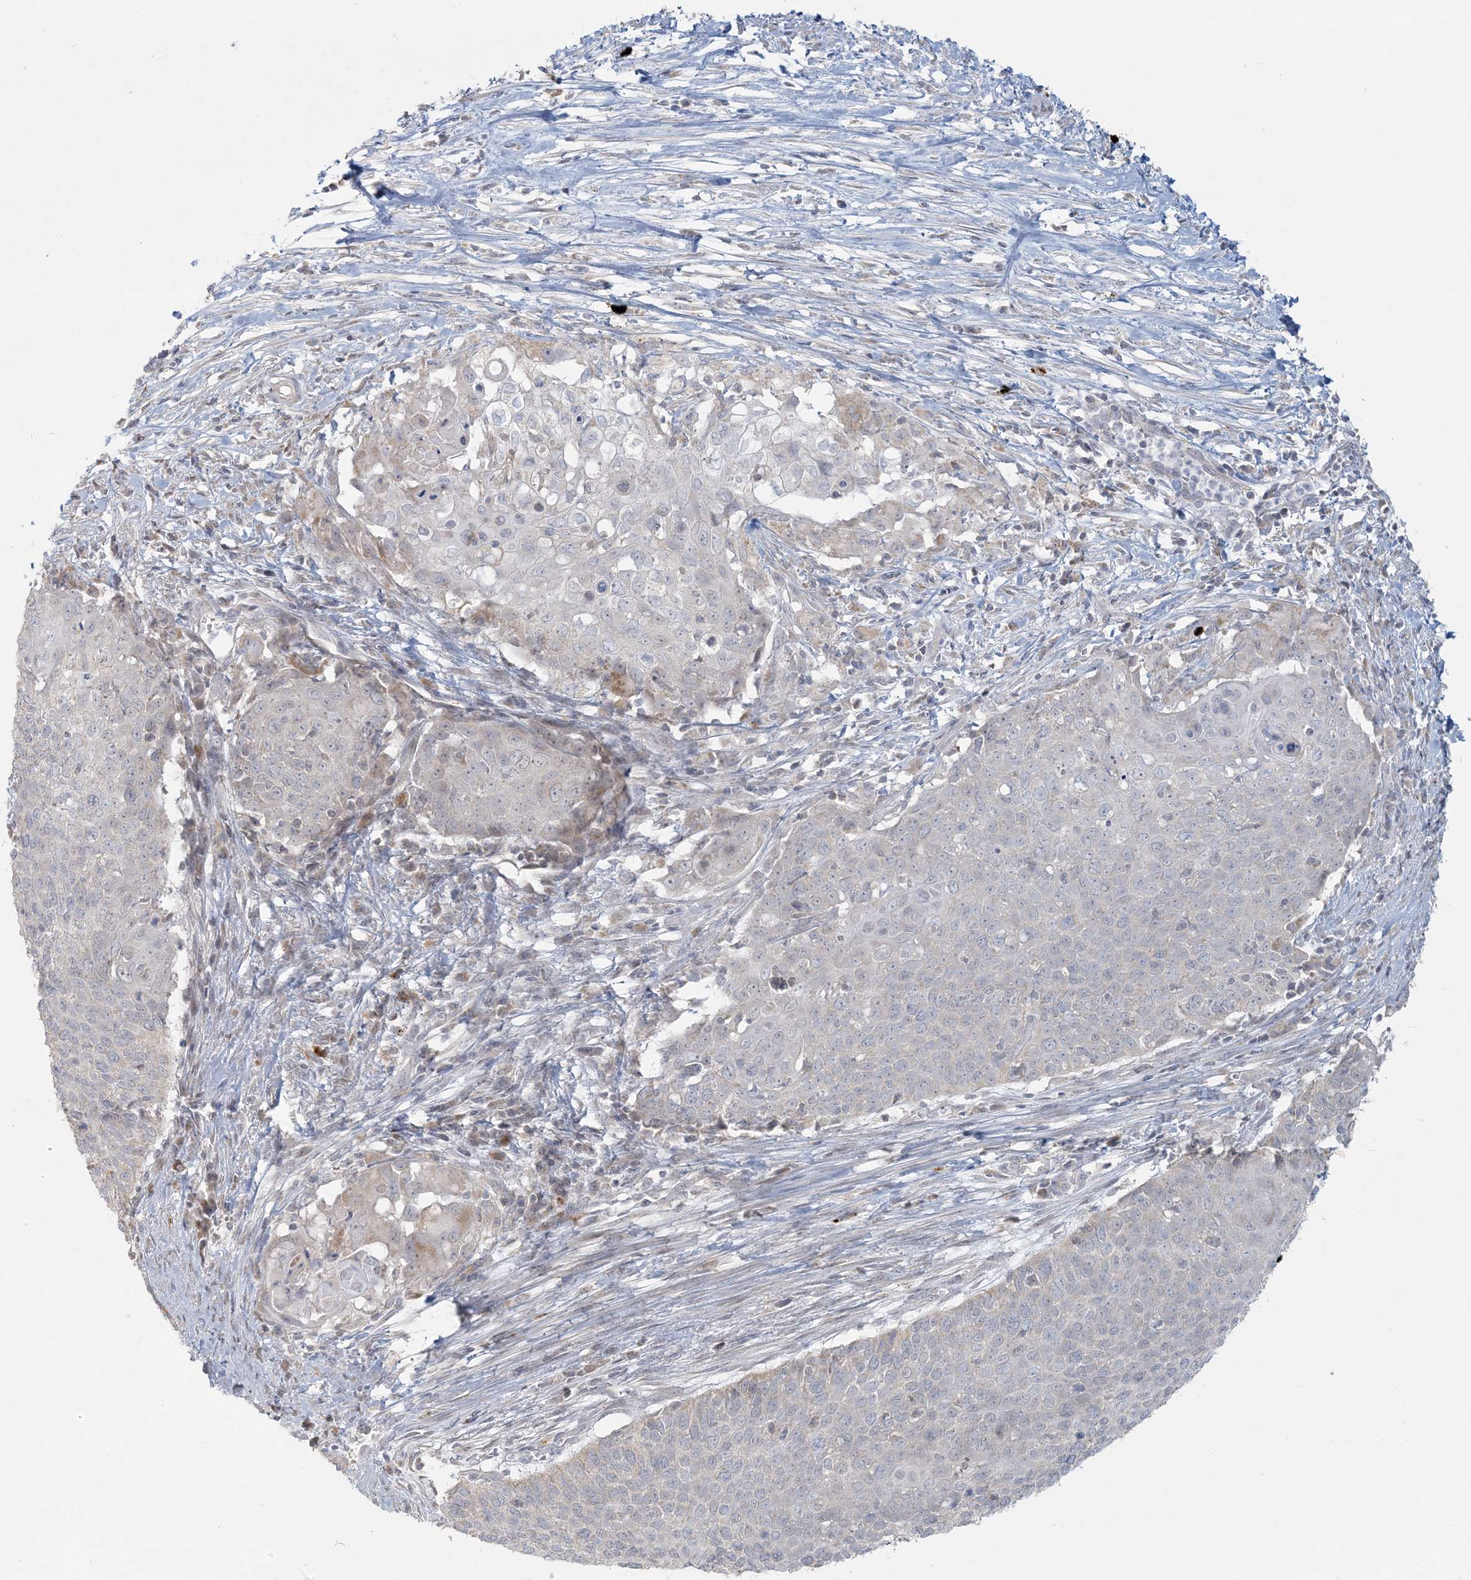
{"staining": {"intensity": "negative", "quantity": "none", "location": "none"}, "tissue": "cervical cancer", "cell_type": "Tumor cells", "image_type": "cancer", "snomed": [{"axis": "morphology", "description": "Squamous cell carcinoma, NOS"}, {"axis": "topography", "description": "Cervix"}], "caption": "Cervical cancer was stained to show a protein in brown. There is no significant staining in tumor cells.", "gene": "MCAT", "patient": {"sex": "female", "age": 39}}